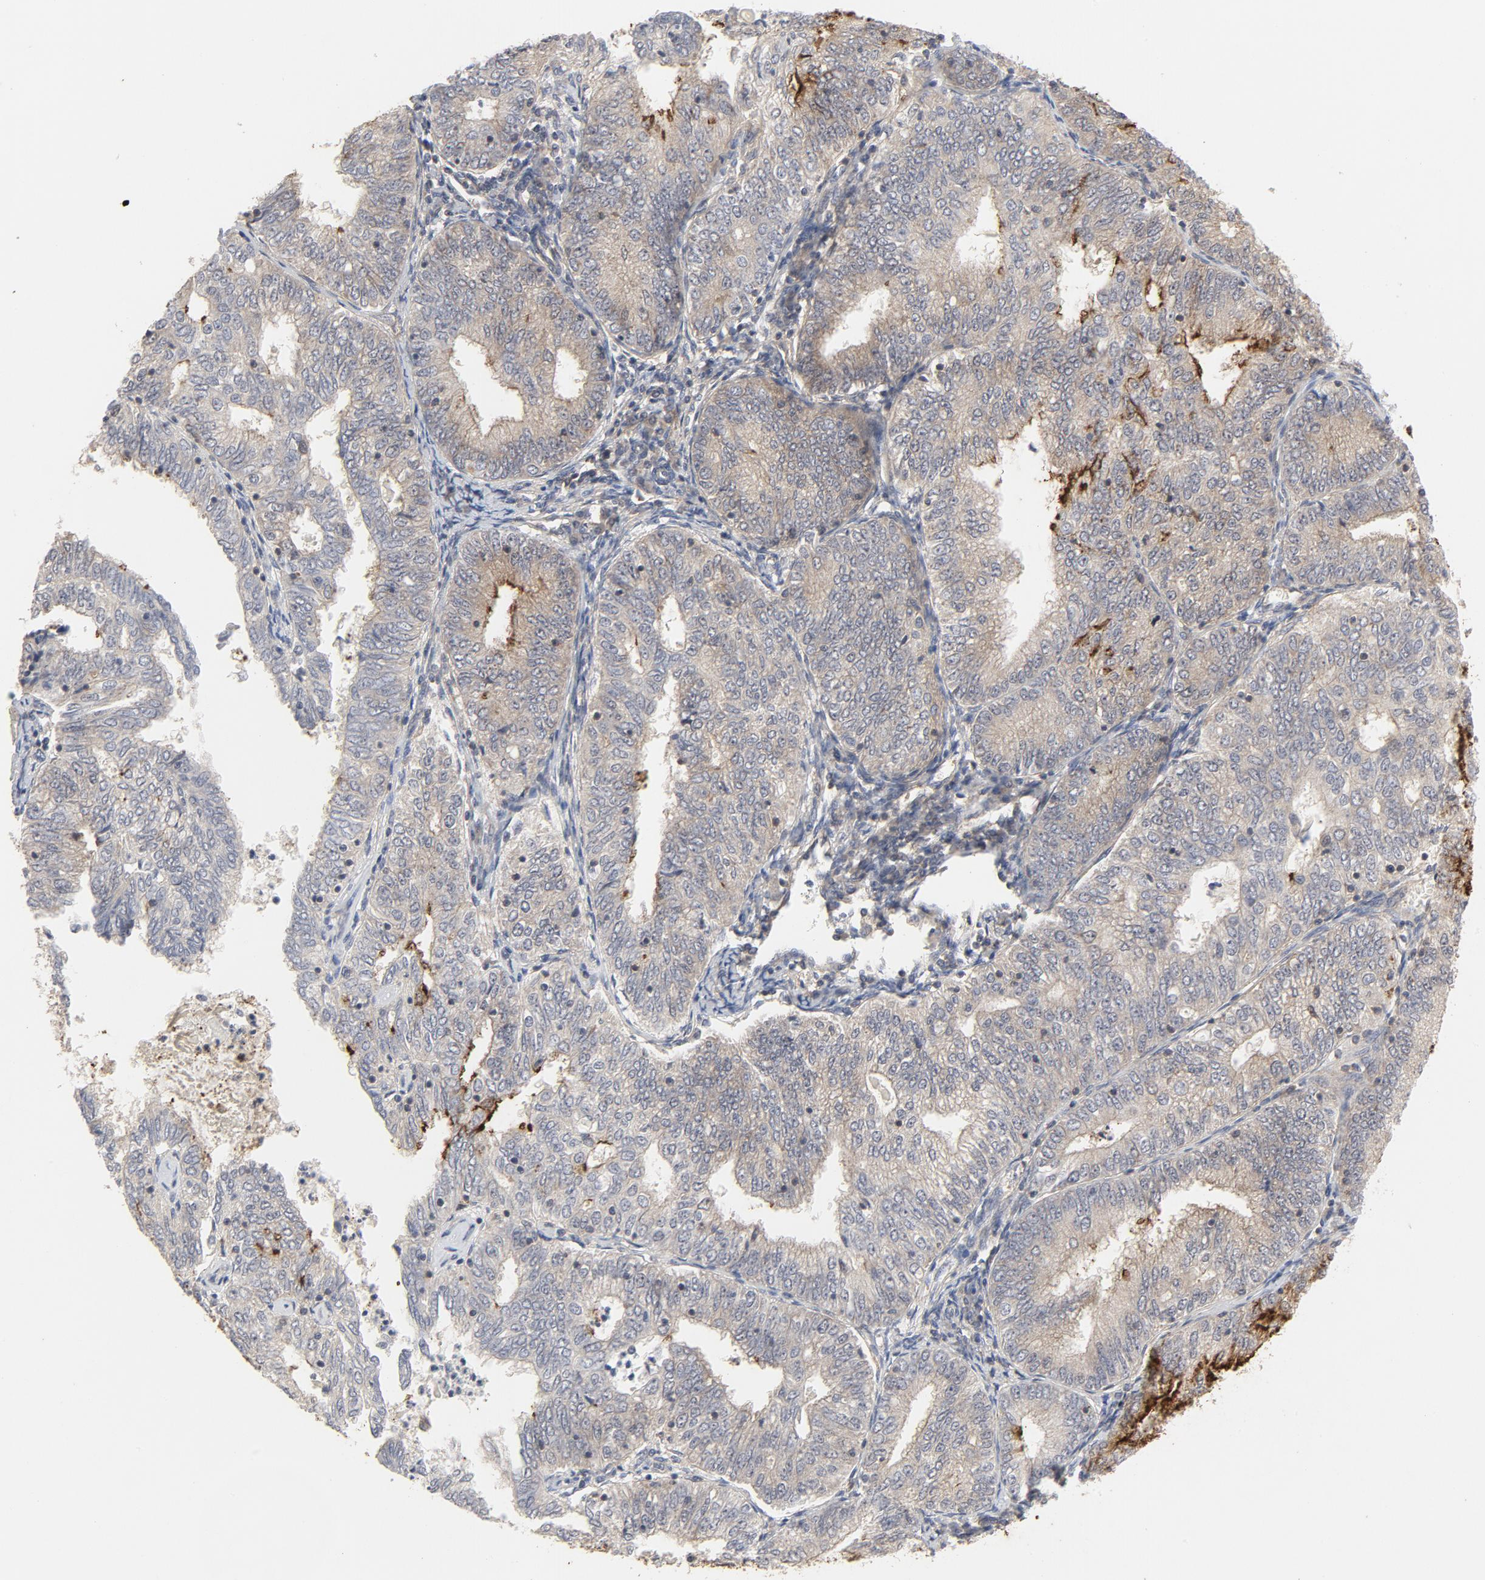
{"staining": {"intensity": "weak", "quantity": ">75%", "location": "cytoplasmic/membranous"}, "tissue": "endometrial cancer", "cell_type": "Tumor cells", "image_type": "cancer", "snomed": [{"axis": "morphology", "description": "Adenocarcinoma, NOS"}, {"axis": "topography", "description": "Endometrium"}], "caption": "This is an image of immunohistochemistry (IHC) staining of adenocarcinoma (endometrial), which shows weak expression in the cytoplasmic/membranous of tumor cells.", "gene": "MAP2K7", "patient": {"sex": "female", "age": 69}}